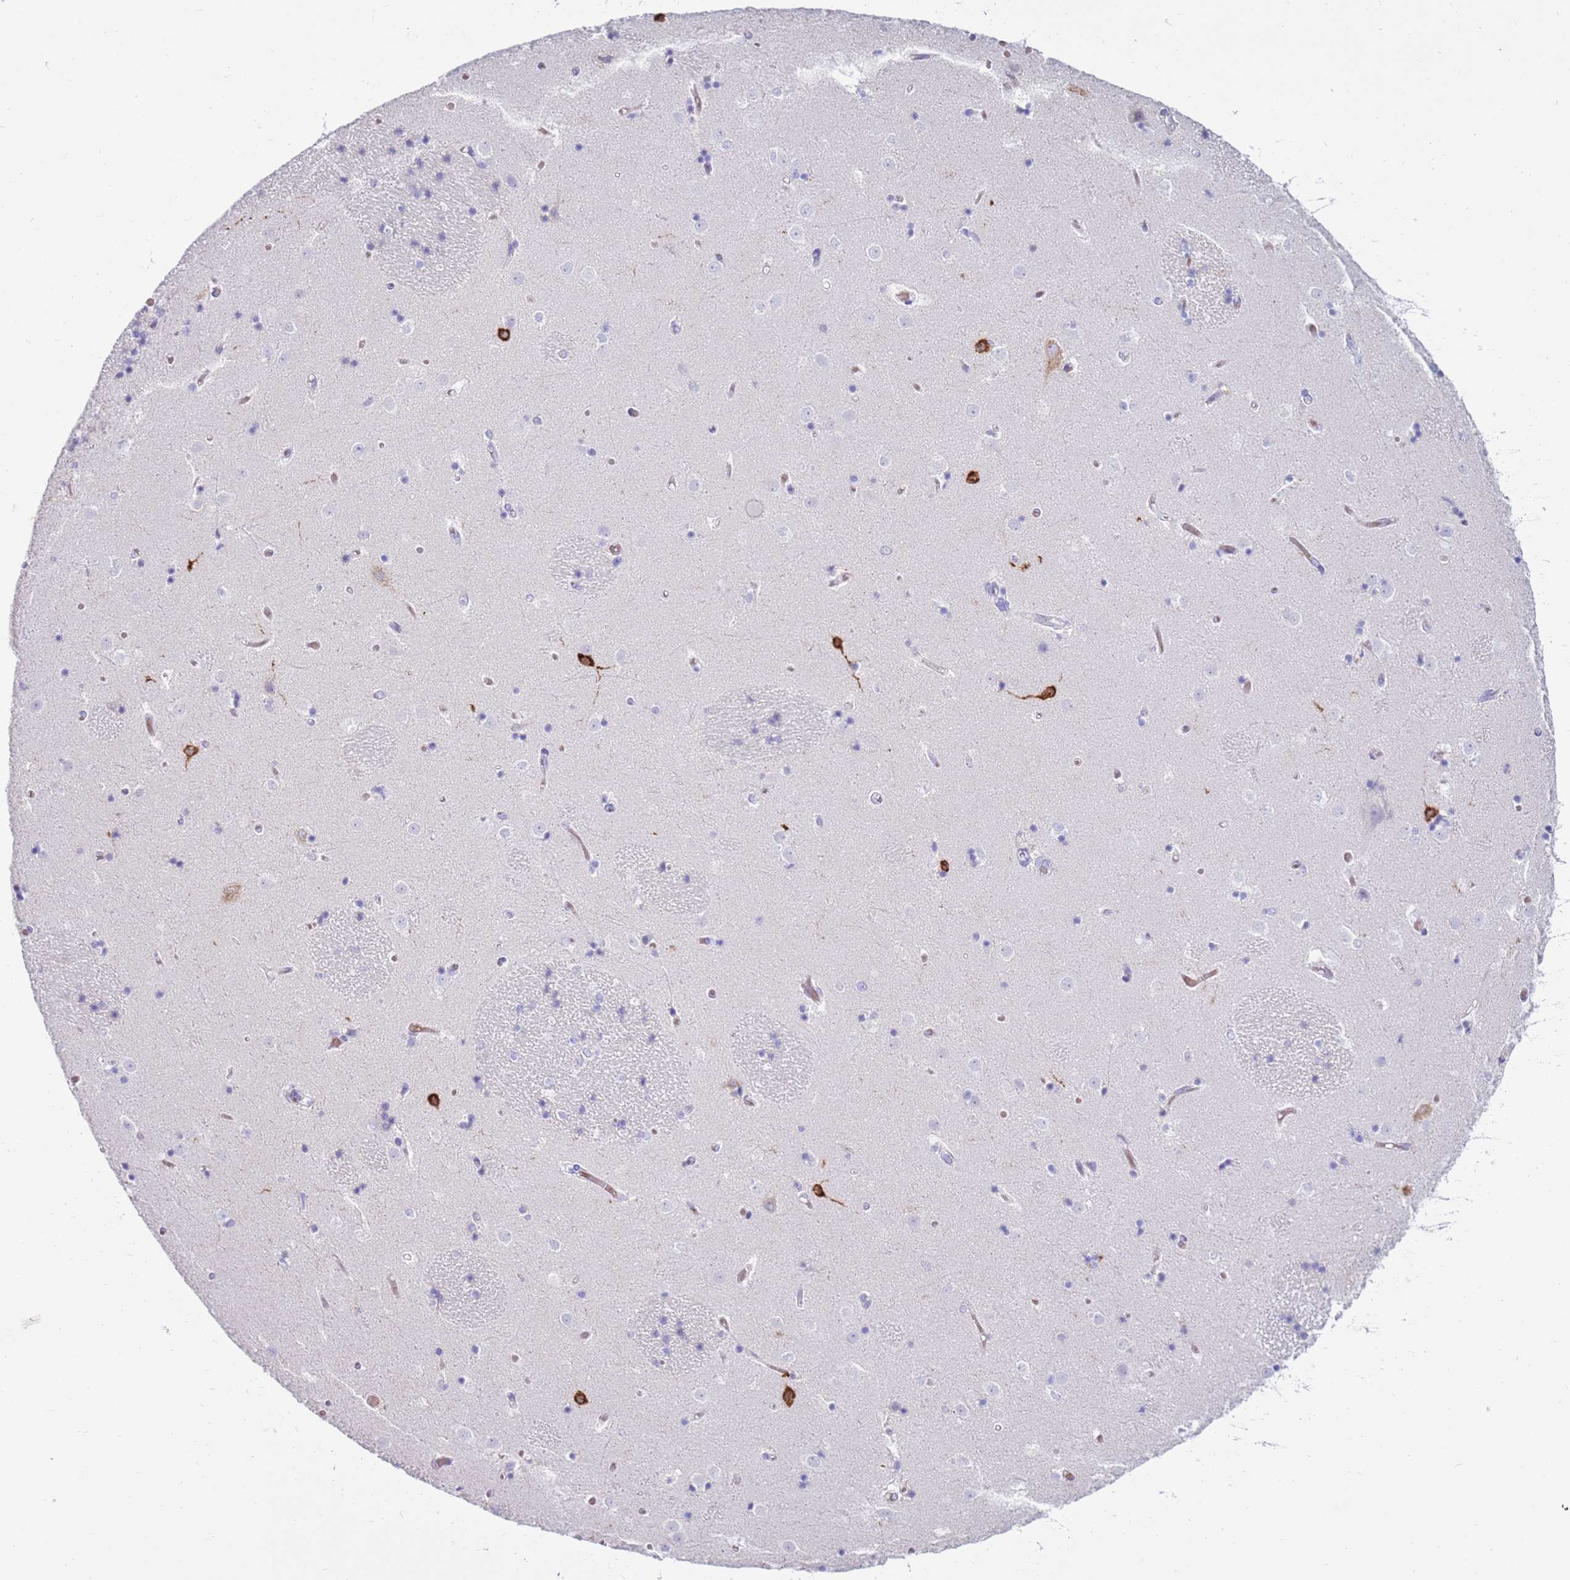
{"staining": {"intensity": "negative", "quantity": "none", "location": "none"}, "tissue": "caudate", "cell_type": "Glial cells", "image_type": "normal", "snomed": [{"axis": "morphology", "description": "Normal tissue, NOS"}, {"axis": "topography", "description": "Lateral ventricle wall"}], "caption": "IHC of unremarkable human caudate shows no positivity in glial cells. (Immunohistochemistry, brightfield microscopy, high magnification).", "gene": "EVPLL", "patient": {"sex": "female", "age": 52}}